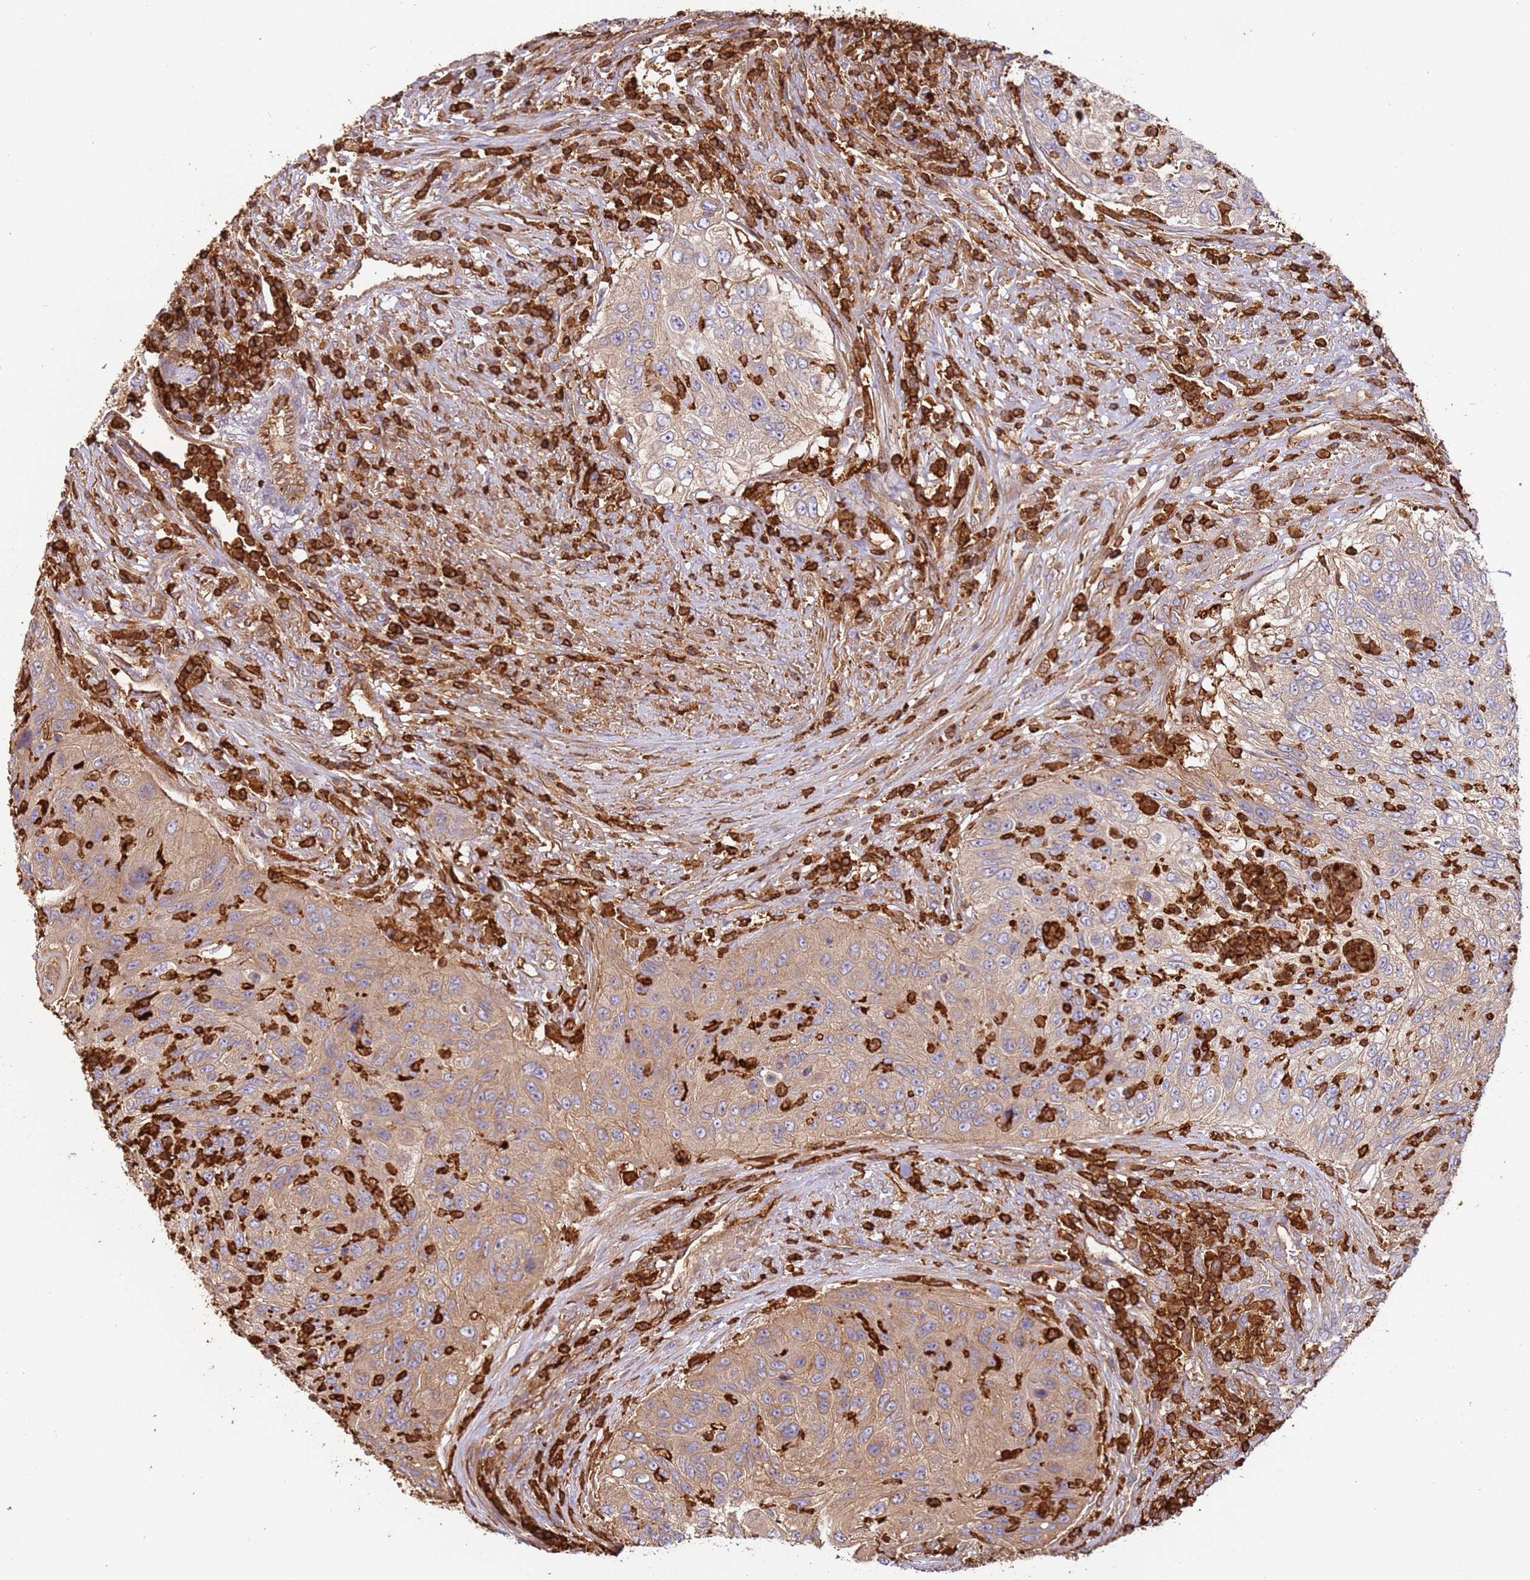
{"staining": {"intensity": "weak", "quantity": ">75%", "location": "cytoplasmic/membranous"}, "tissue": "urothelial cancer", "cell_type": "Tumor cells", "image_type": "cancer", "snomed": [{"axis": "morphology", "description": "Urothelial carcinoma, High grade"}, {"axis": "topography", "description": "Urinary bladder"}], "caption": "Tumor cells exhibit weak cytoplasmic/membranous positivity in approximately >75% of cells in high-grade urothelial carcinoma.", "gene": "OR6P1", "patient": {"sex": "female", "age": 60}}